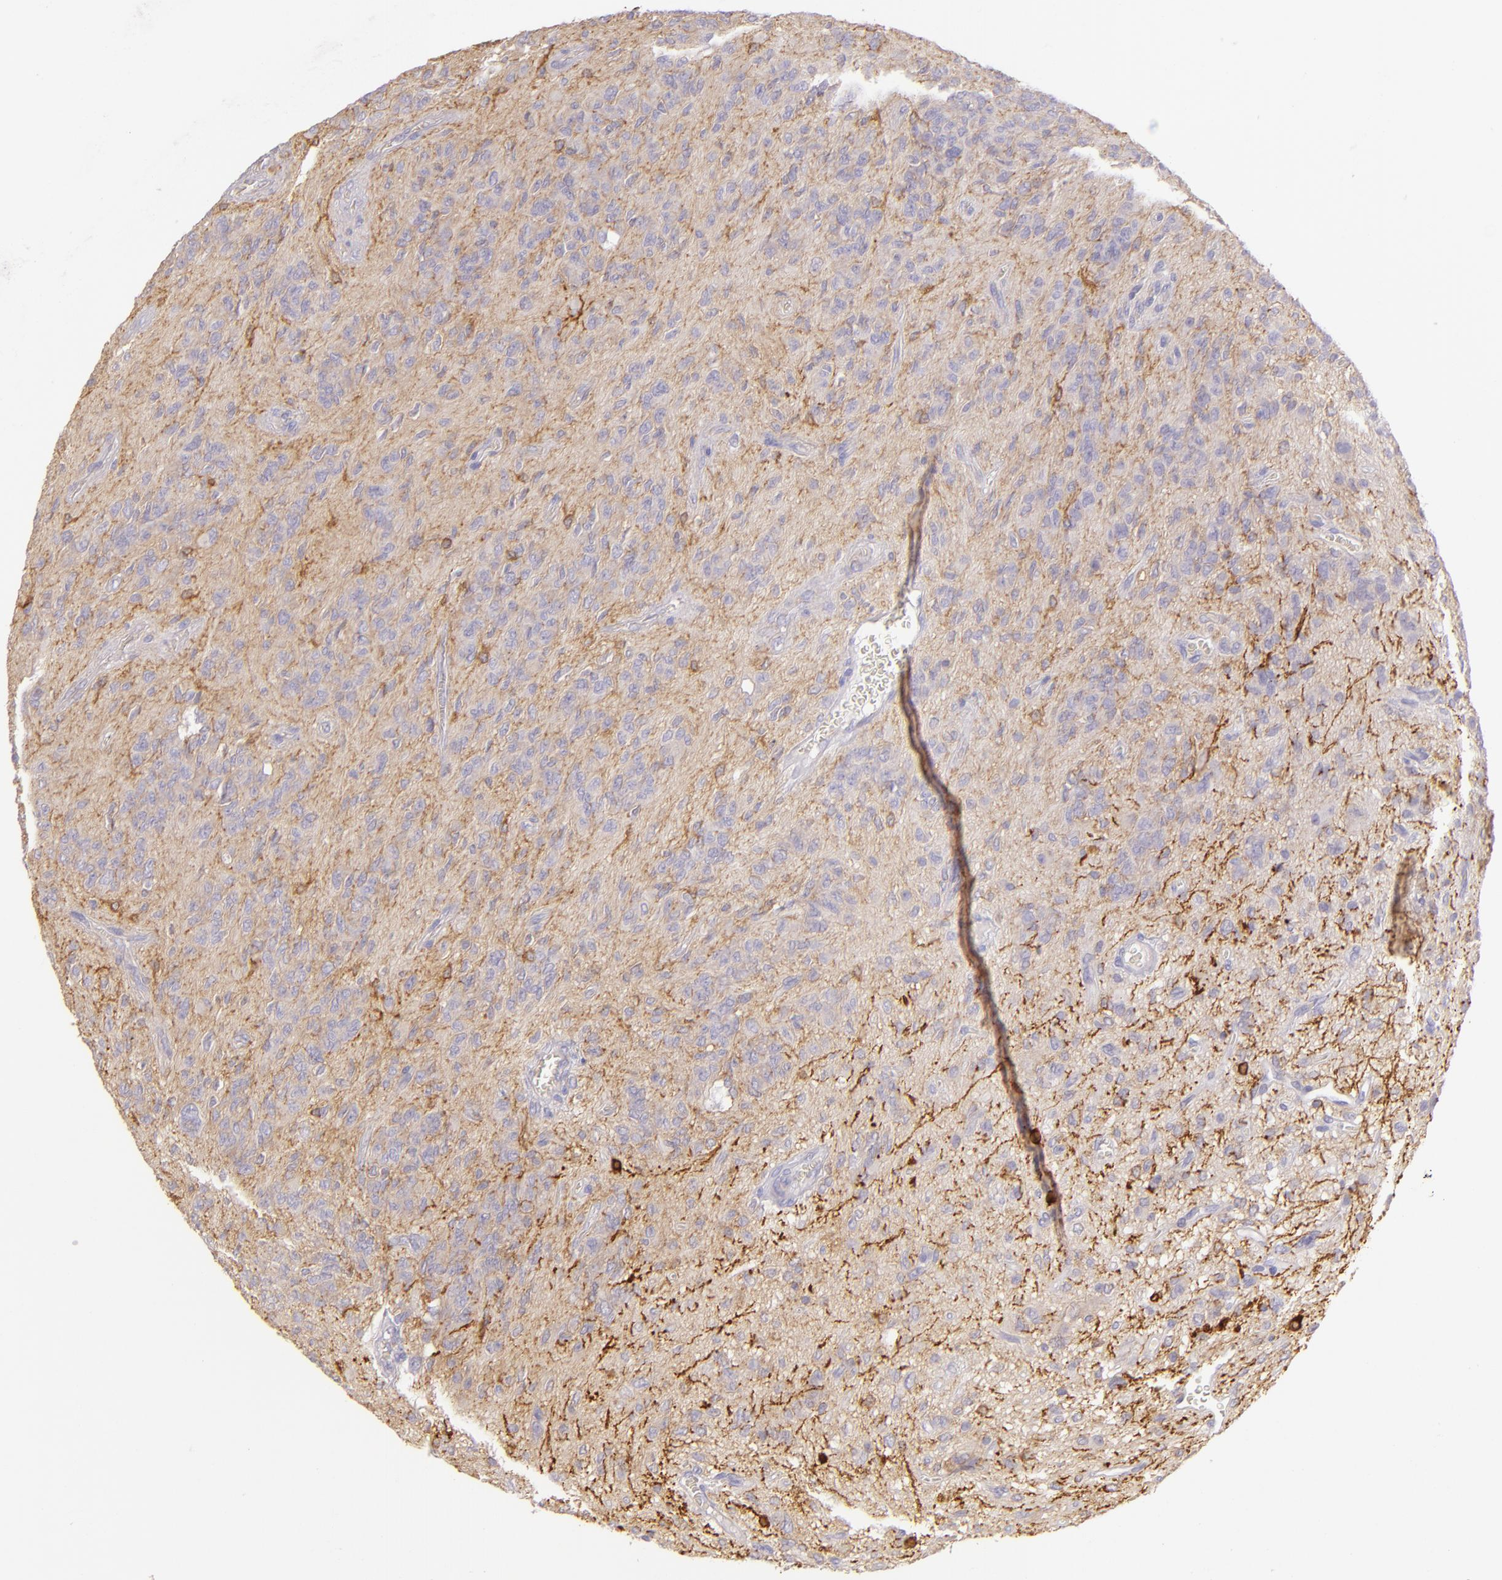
{"staining": {"intensity": "negative", "quantity": "none", "location": "none"}, "tissue": "glioma", "cell_type": "Tumor cells", "image_type": "cancer", "snomed": [{"axis": "morphology", "description": "Glioma, malignant, Low grade"}, {"axis": "topography", "description": "Brain"}], "caption": "Immunohistochemical staining of malignant glioma (low-grade) shows no significant staining in tumor cells.", "gene": "ZC3H7B", "patient": {"sex": "female", "age": 15}}